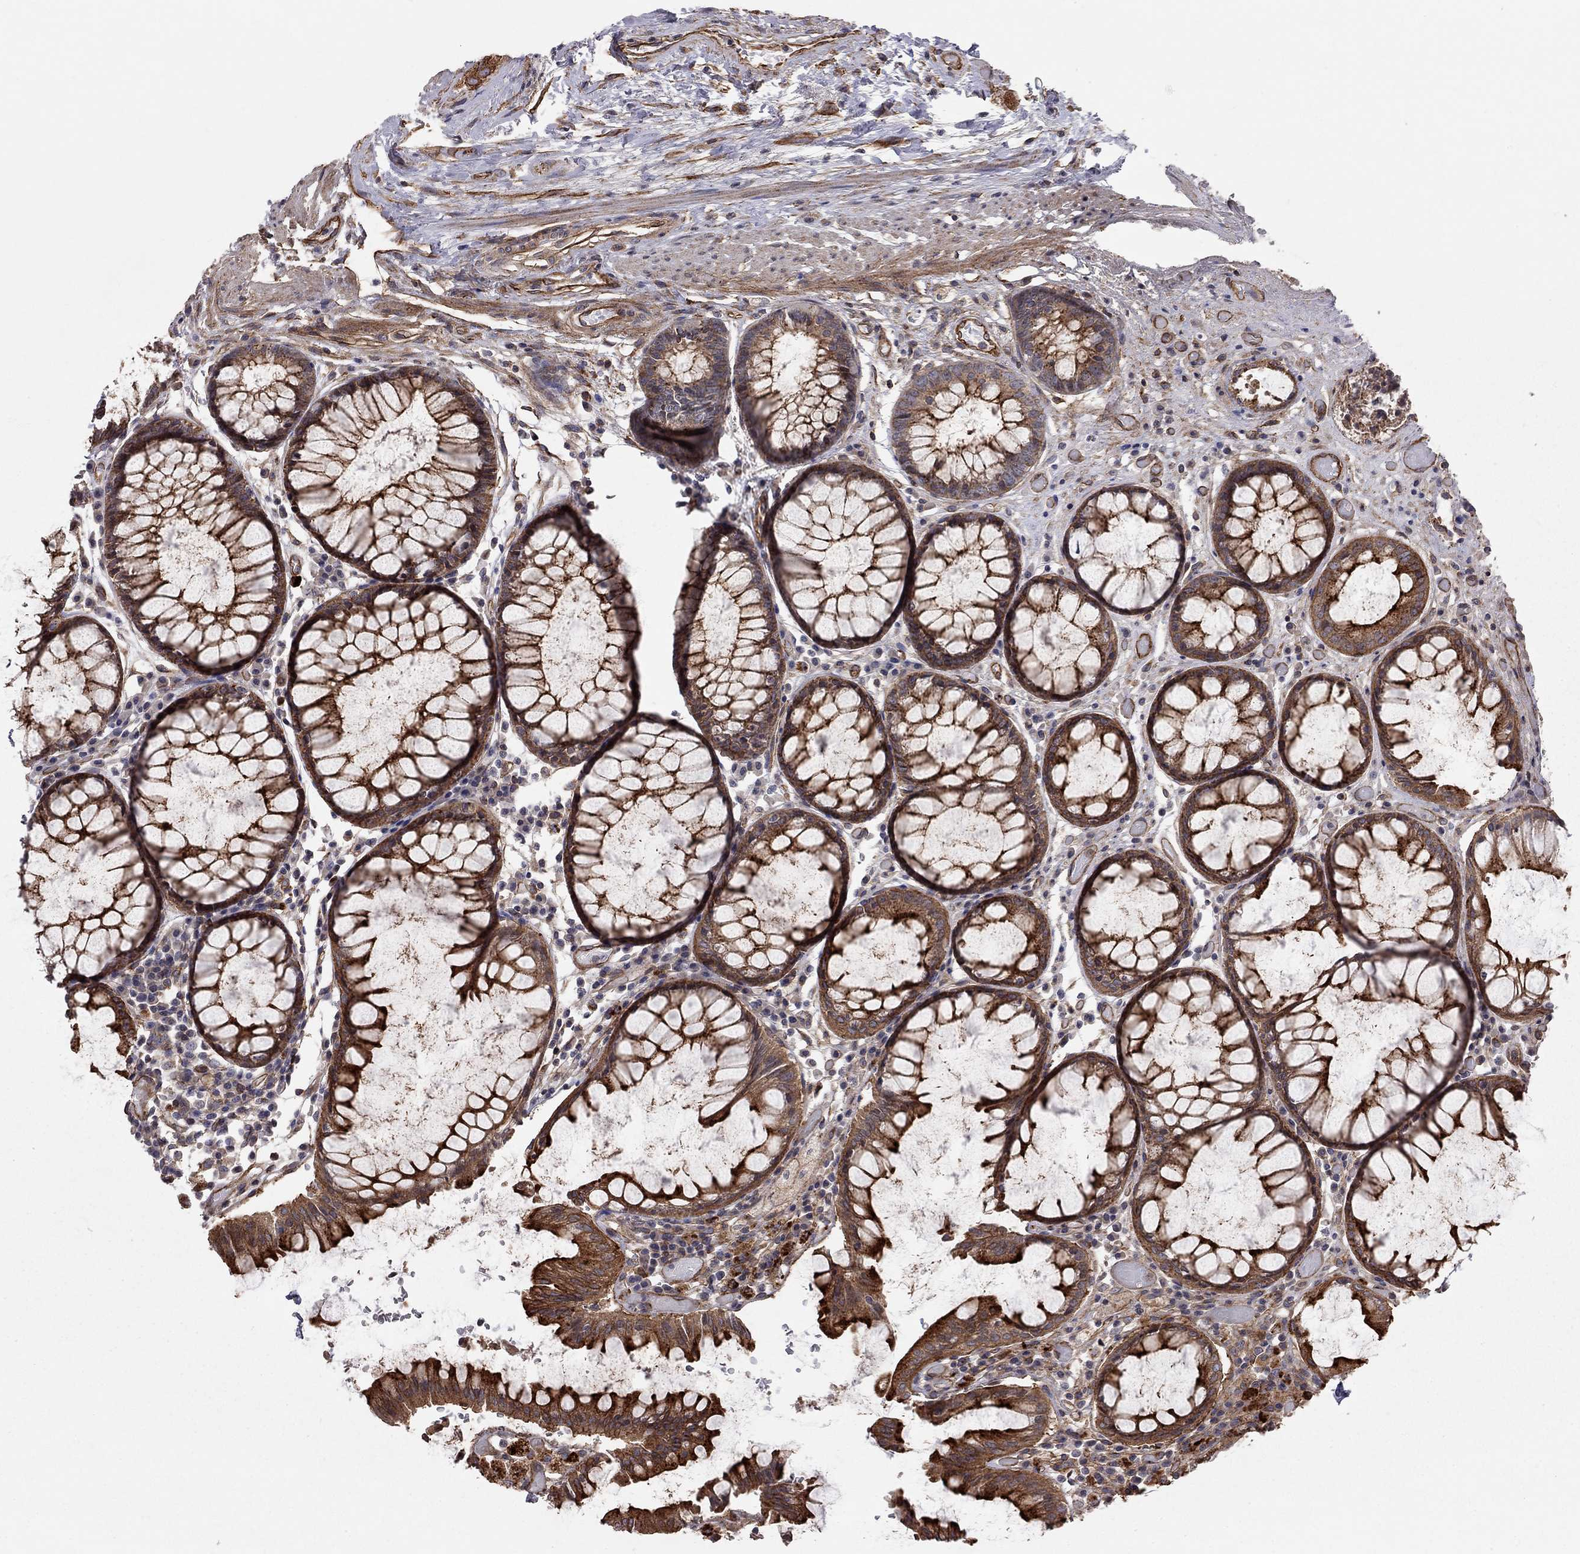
{"staining": {"intensity": "strong", "quantity": ">75%", "location": "cytoplasmic/membranous"}, "tissue": "rectum", "cell_type": "Glandular cells", "image_type": "normal", "snomed": [{"axis": "morphology", "description": "Normal tissue, NOS"}, {"axis": "topography", "description": "Rectum"}], "caption": "This is an image of immunohistochemistry staining of benign rectum, which shows strong positivity in the cytoplasmic/membranous of glandular cells.", "gene": "RASEF", "patient": {"sex": "female", "age": 68}}